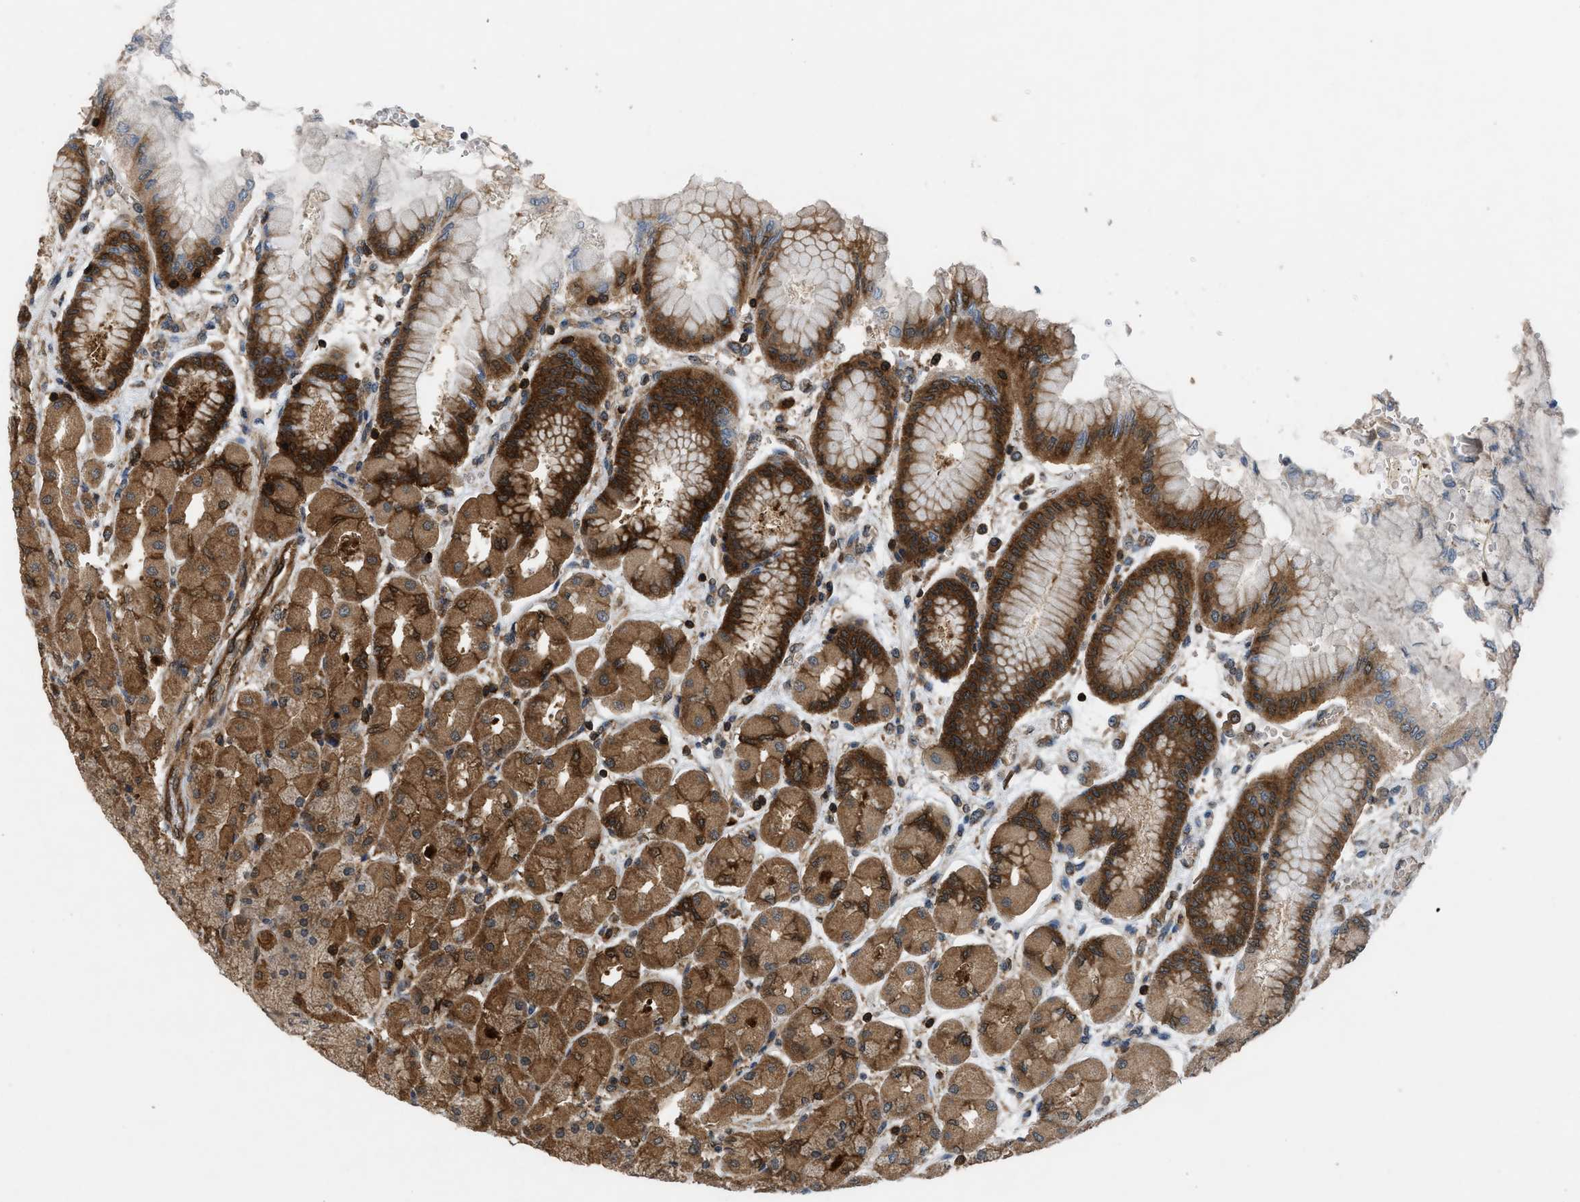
{"staining": {"intensity": "strong", "quantity": ">75%", "location": "cytoplasmic/membranous"}, "tissue": "stomach", "cell_type": "Glandular cells", "image_type": "normal", "snomed": [{"axis": "morphology", "description": "Normal tissue, NOS"}, {"axis": "topography", "description": "Stomach, upper"}], "caption": "Strong cytoplasmic/membranous protein expression is appreciated in approximately >75% of glandular cells in stomach.", "gene": "OXSR1", "patient": {"sex": "female", "age": 56}}